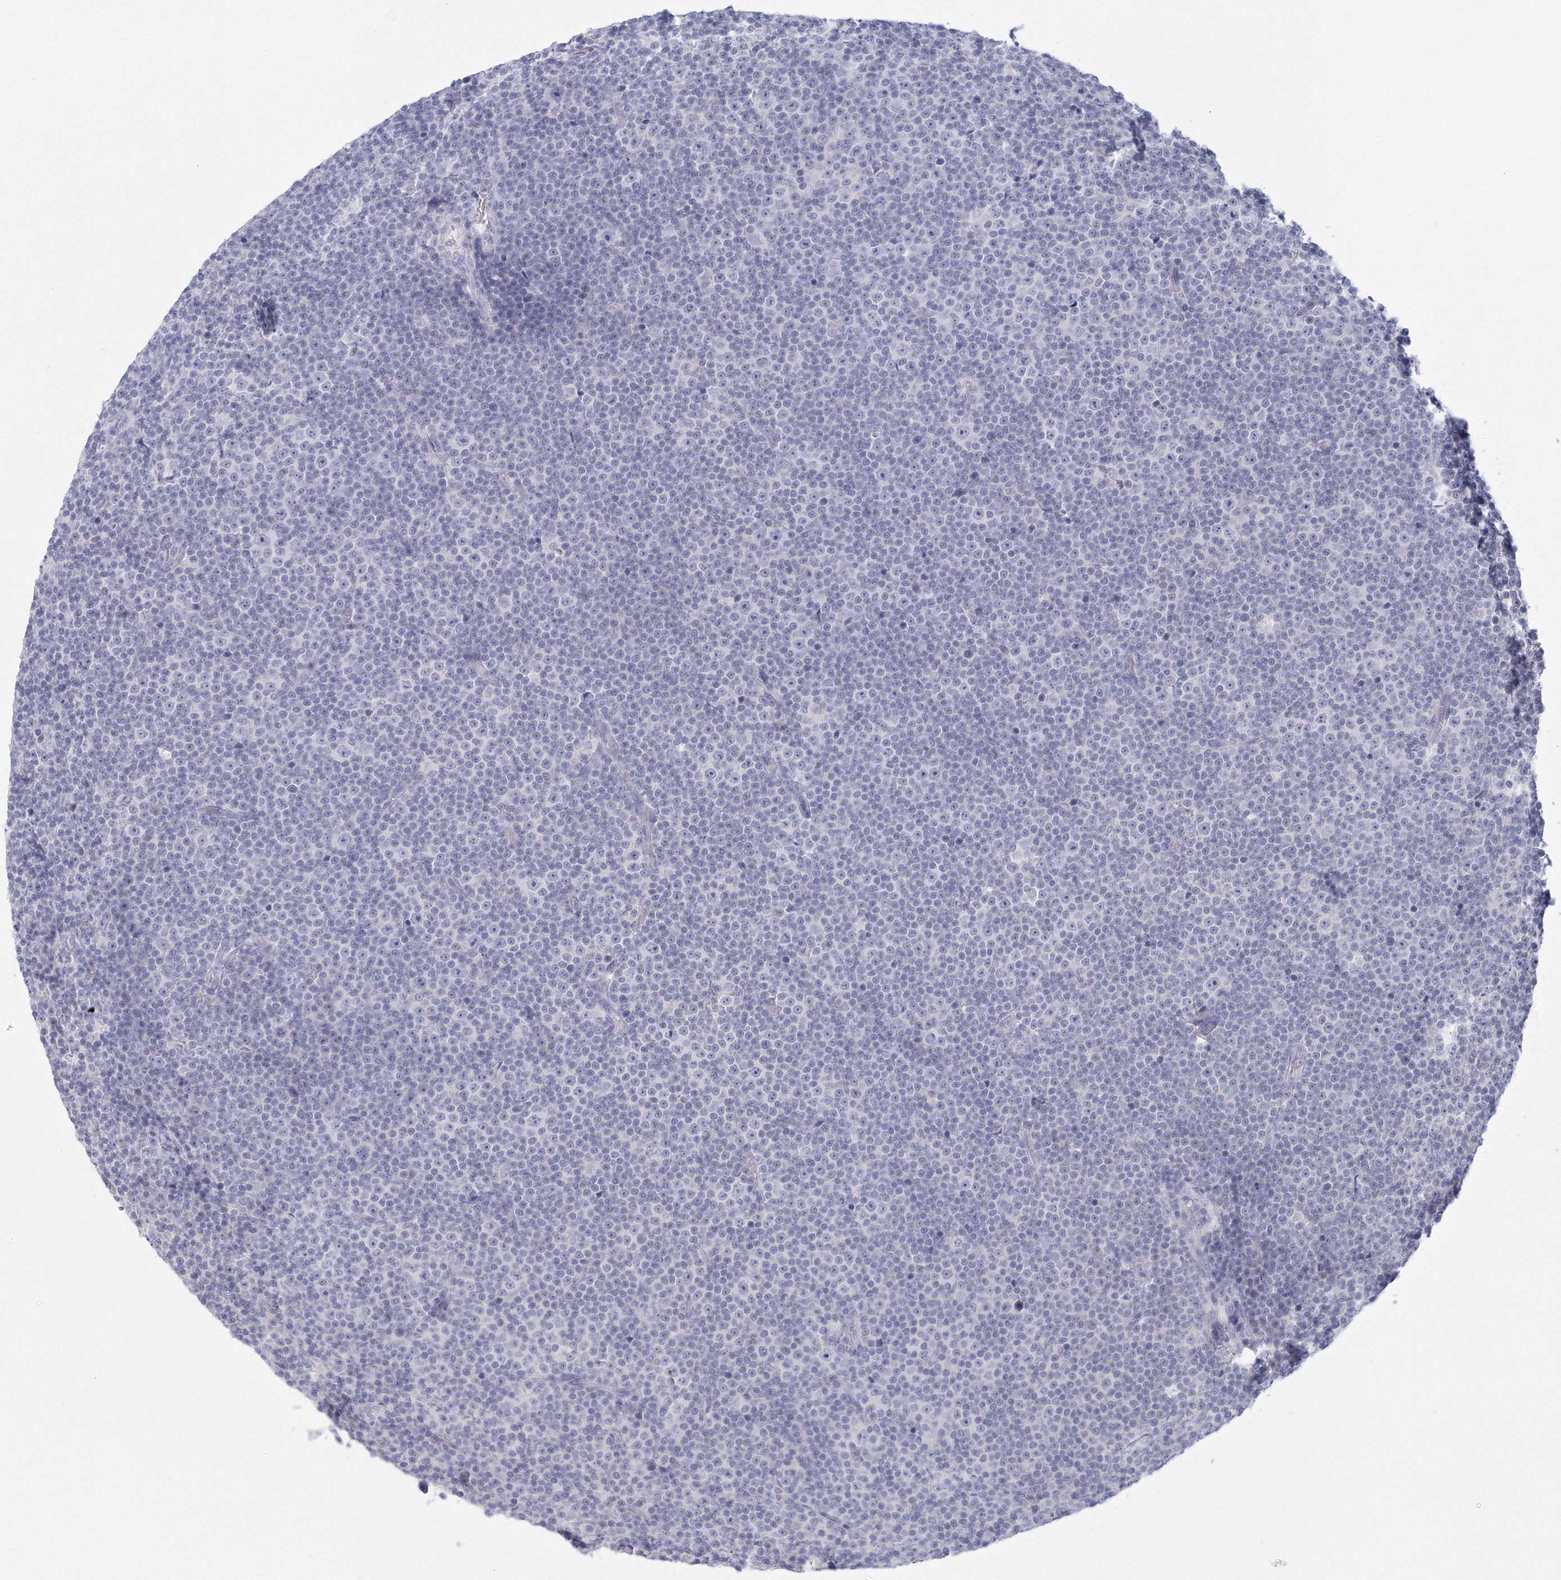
{"staining": {"intensity": "negative", "quantity": "none", "location": "none"}, "tissue": "lymphoma", "cell_type": "Tumor cells", "image_type": "cancer", "snomed": [{"axis": "morphology", "description": "Malignant lymphoma, non-Hodgkin's type, Low grade"}, {"axis": "topography", "description": "Lymph node"}], "caption": "This image is of malignant lymphoma, non-Hodgkin's type (low-grade) stained with IHC to label a protein in brown with the nuclei are counter-stained blue. There is no positivity in tumor cells.", "gene": "TACC2", "patient": {"sex": "female", "age": 67}}